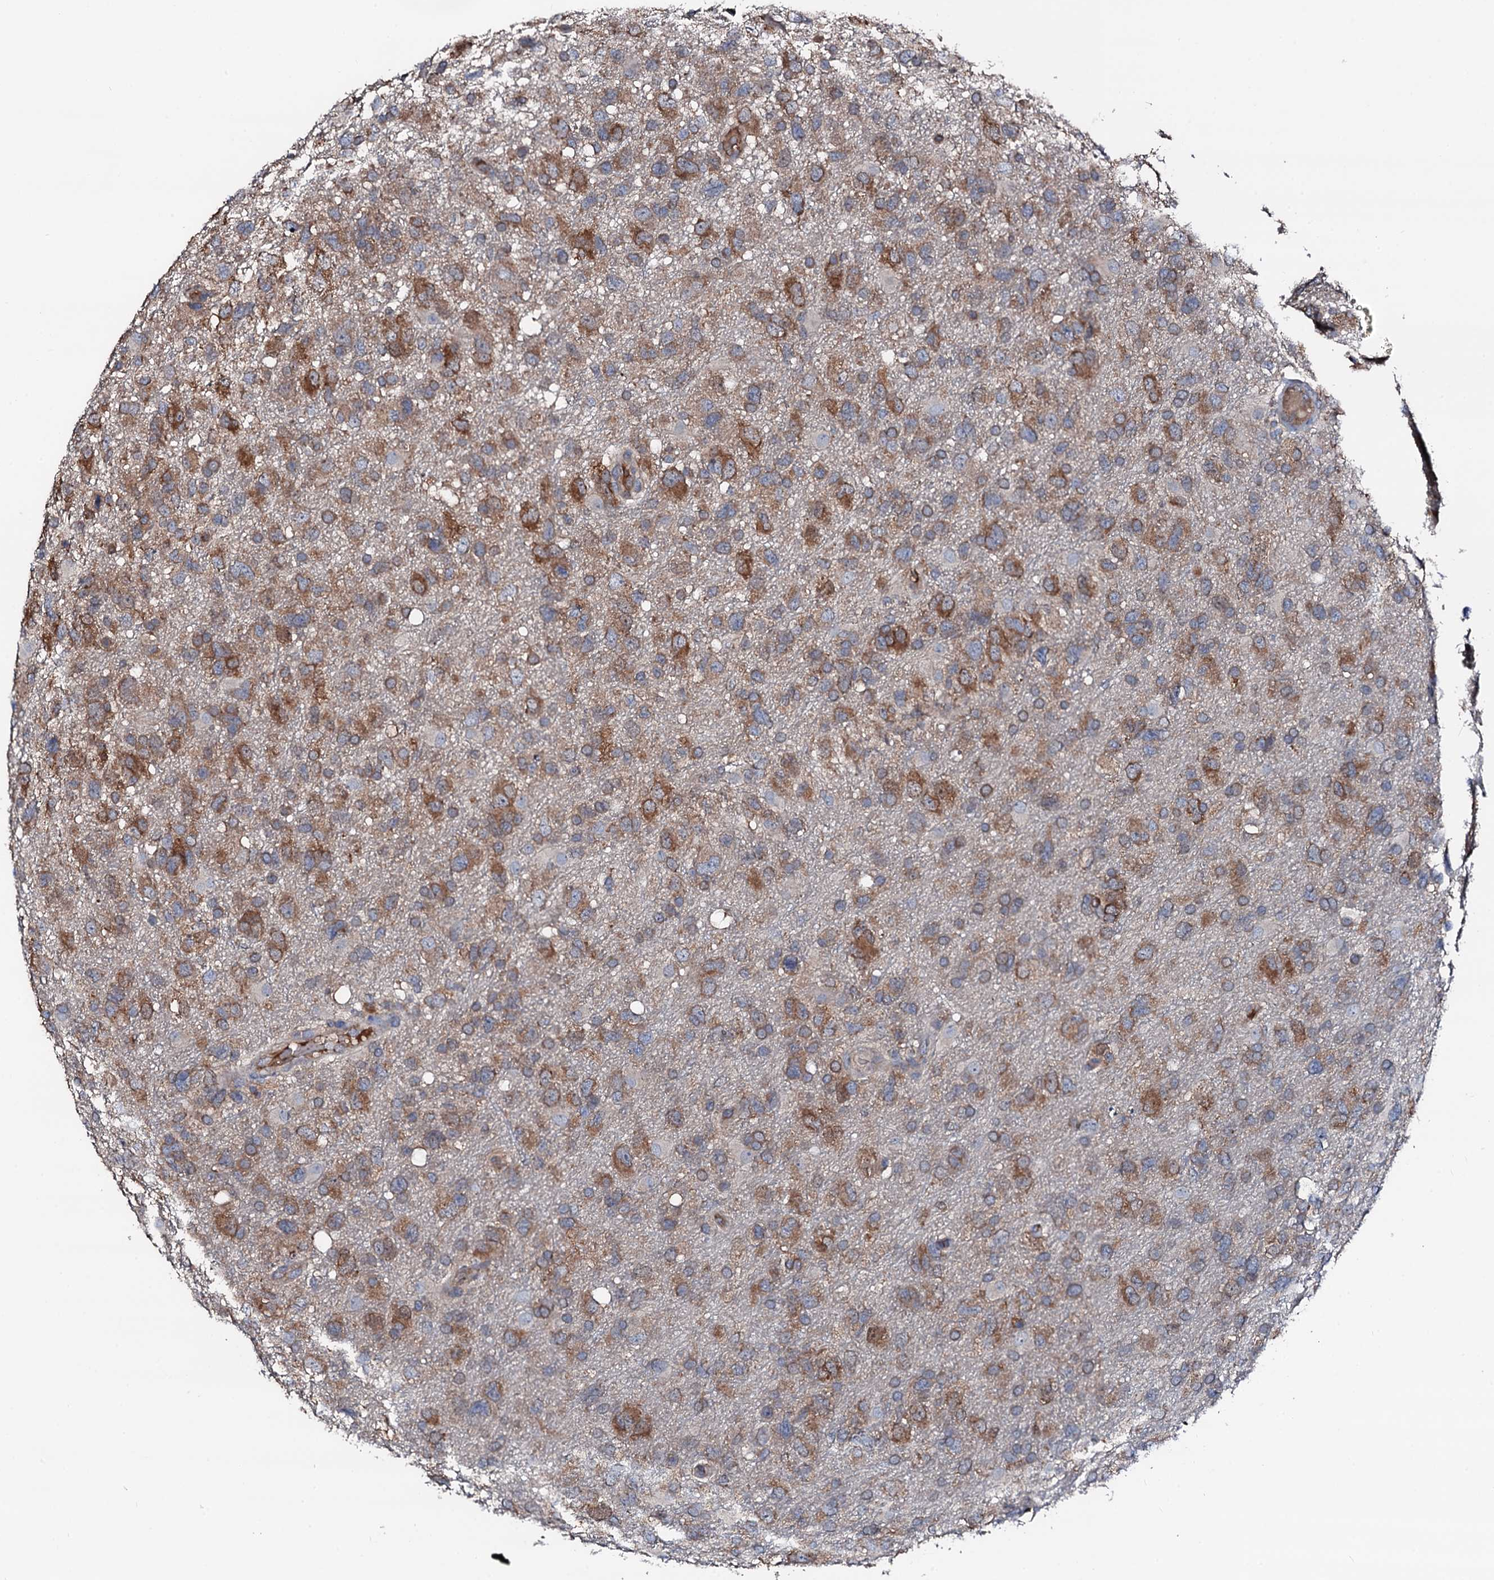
{"staining": {"intensity": "weak", "quantity": "25%-75%", "location": "cytoplasmic/membranous"}, "tissue": "glioma", "cell_type": "Tumor cells", "image_type": "cancer", "snomed": [{"axis": "morphology", "description": "Glioma, malignant, High grade"}, {"axis": "topography", "description": "Brain"}], "caption": "A low amount of weak cytoplasmic/membranous staining is appreciated in approximately 25%-75% of tumor cells in malignant high-grade glioma tissue. The staining was performed using DAB to visualize the protein expression in brown, while the nuclei were stained in blue with hematoxylin (Magnification: 20x).", "gene": "TRAFD1", "patient": {"sex": "male", "age": 61}}